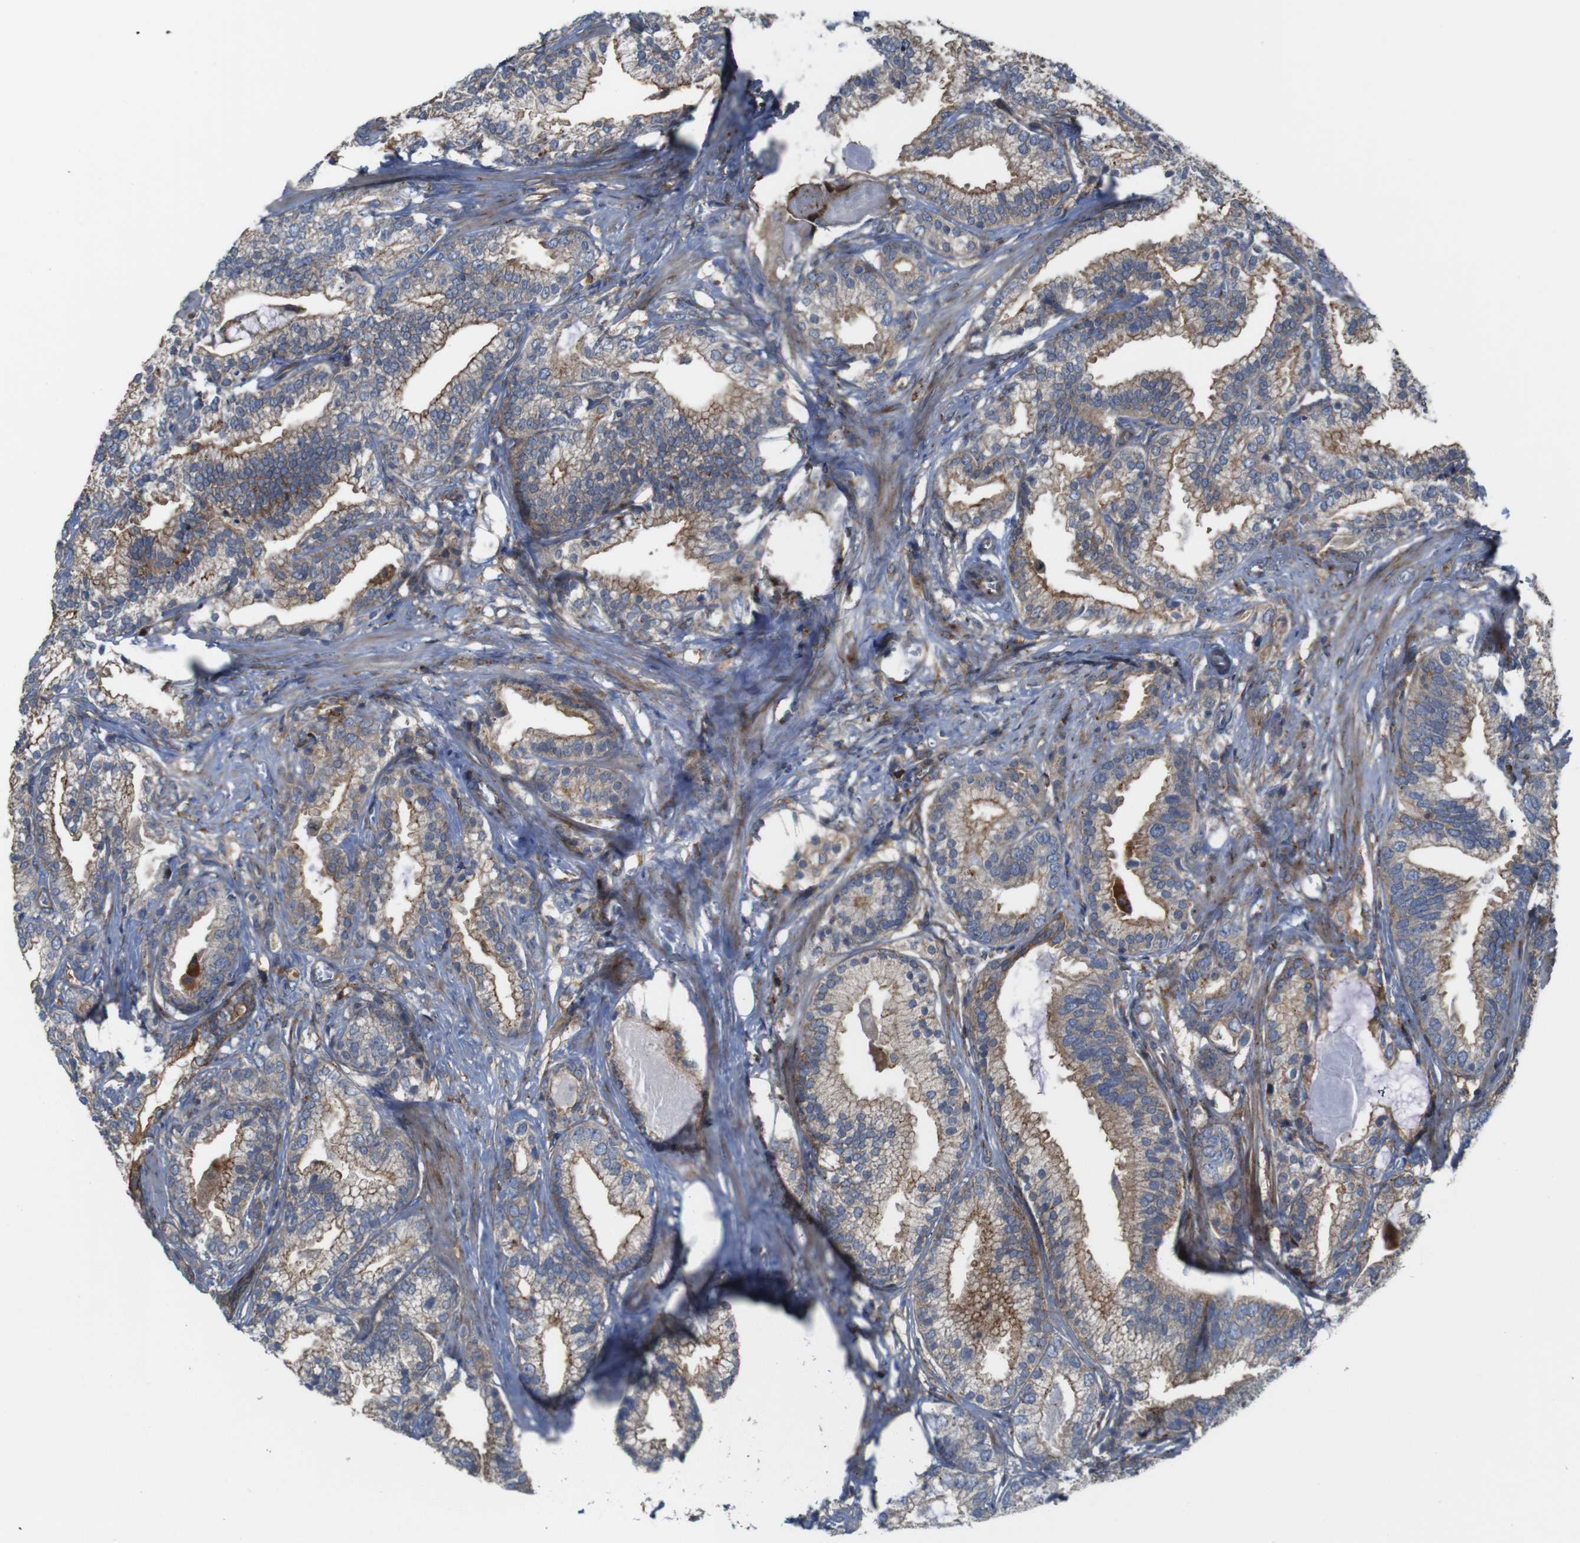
{"staining": {"intensity": "moderate", "quantity": ">75%", "location": "cytoplasmic/membranous"}, "tissue": "prostate cancer", "cell_type": "Tumor cells", "image_type": "cancer", "snomed": [{"axis": "morphology", "description": "Adenocarcinoma, Low grade"}, {"axis": "topography", "description": "Prostate"}], "caption": "IHC staining of prostate low-grade adenocarcinoma, which displays medium levels of moderate cytoplasmic/membranous staining in about >75% of tumor cells indicating moderate cytoplasmic/membranous protein staining. The staining was performed using DAB (brown) for protein detection and nuclei were counterstained in hematoxylin (blue).", "gene": "PCOLCE2", "patient": {"sex": "male", "age": 59}}